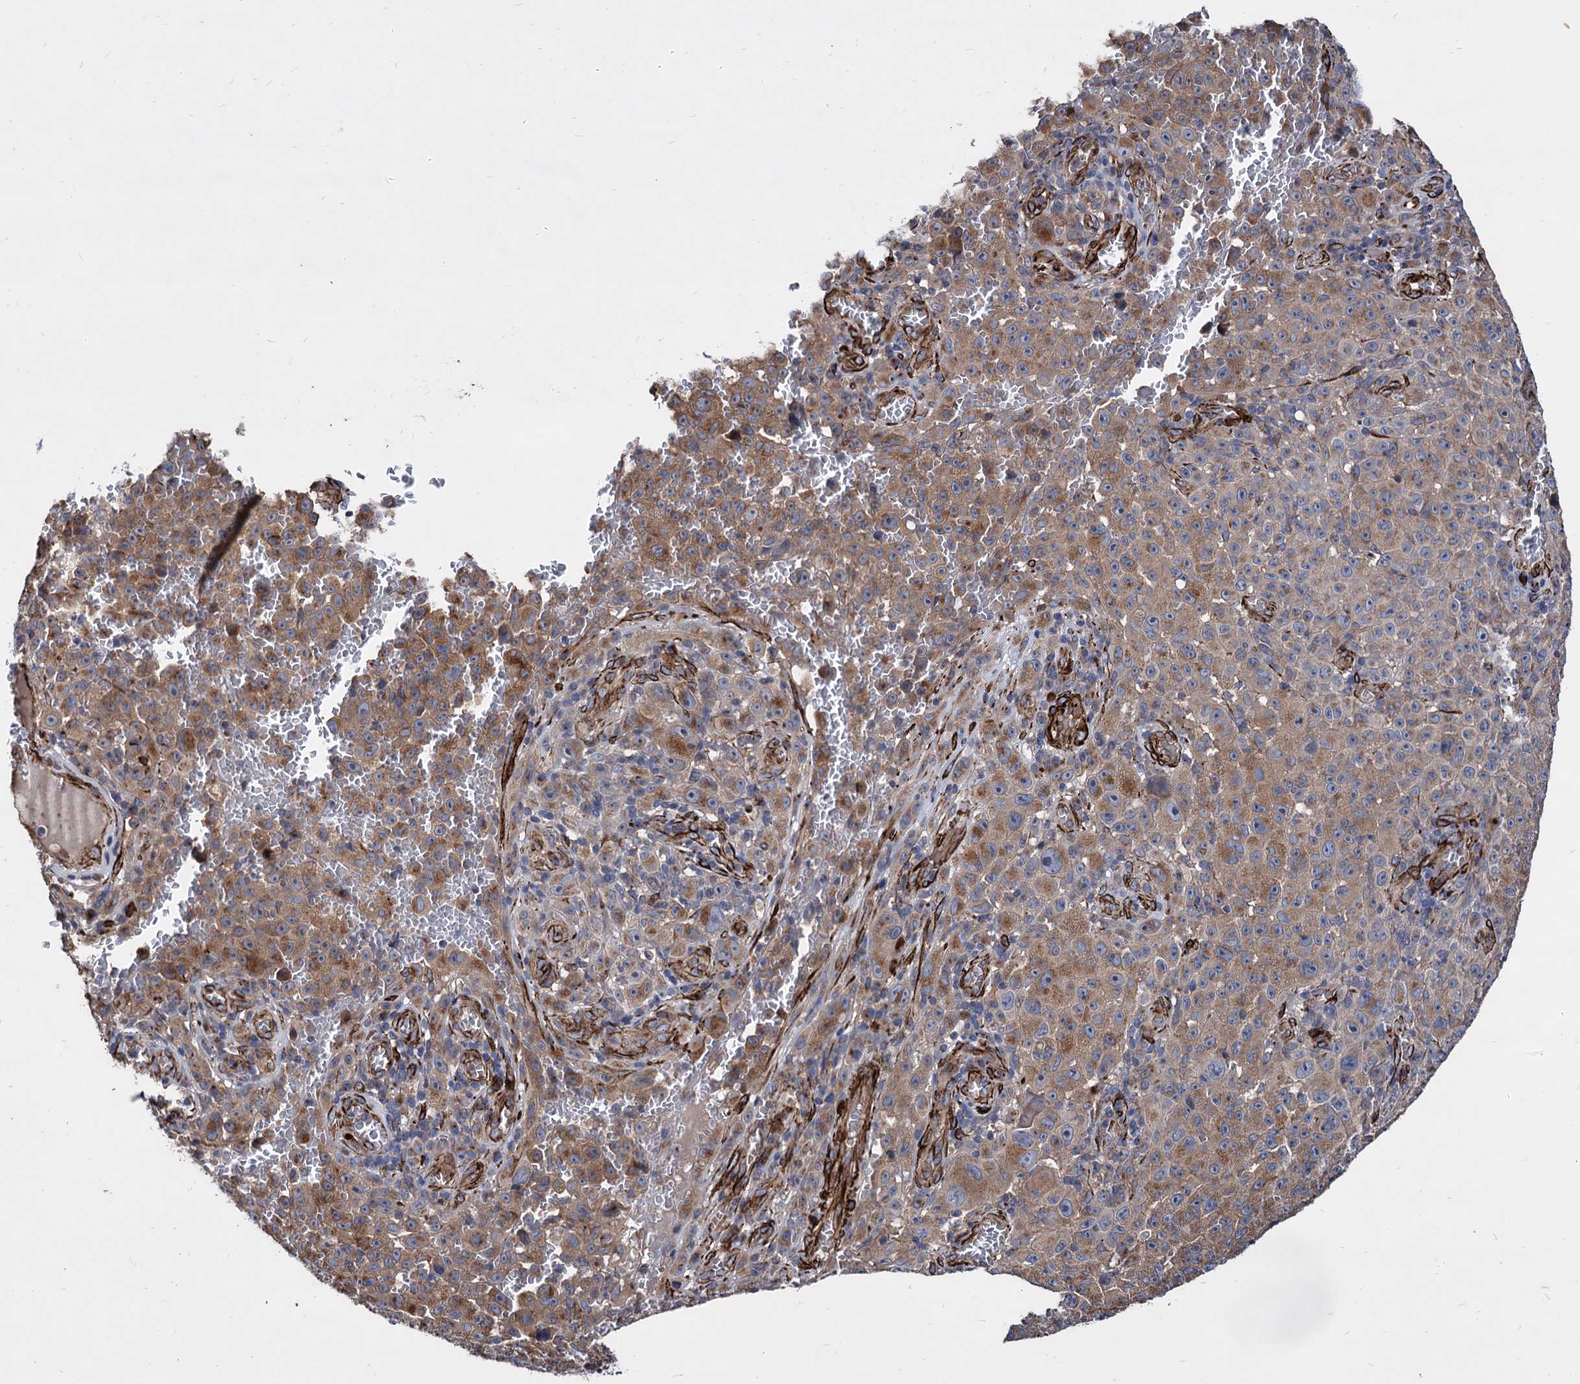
{"staining": {"intensity": "moderate", "quantity": ">75%", "location": "cytoplasmic/membranous"}, "tissue": "melanoma", "cell_type": "Tumor cells", "image_type": "cancer", "snomed": [{"axis": "morphology", "description": "Malignant melanoma, NOS"}, {"axis": "topography", "description": "Skin"}], "caption": "Immunohistochemical staining of human malignant melanoma demonstrates medium levels of moderate cytoplasmic/membranous staining in about >75% of tumor cells.", "gene": "WDR11", "patient": {"sex": "female", "age": 82}}